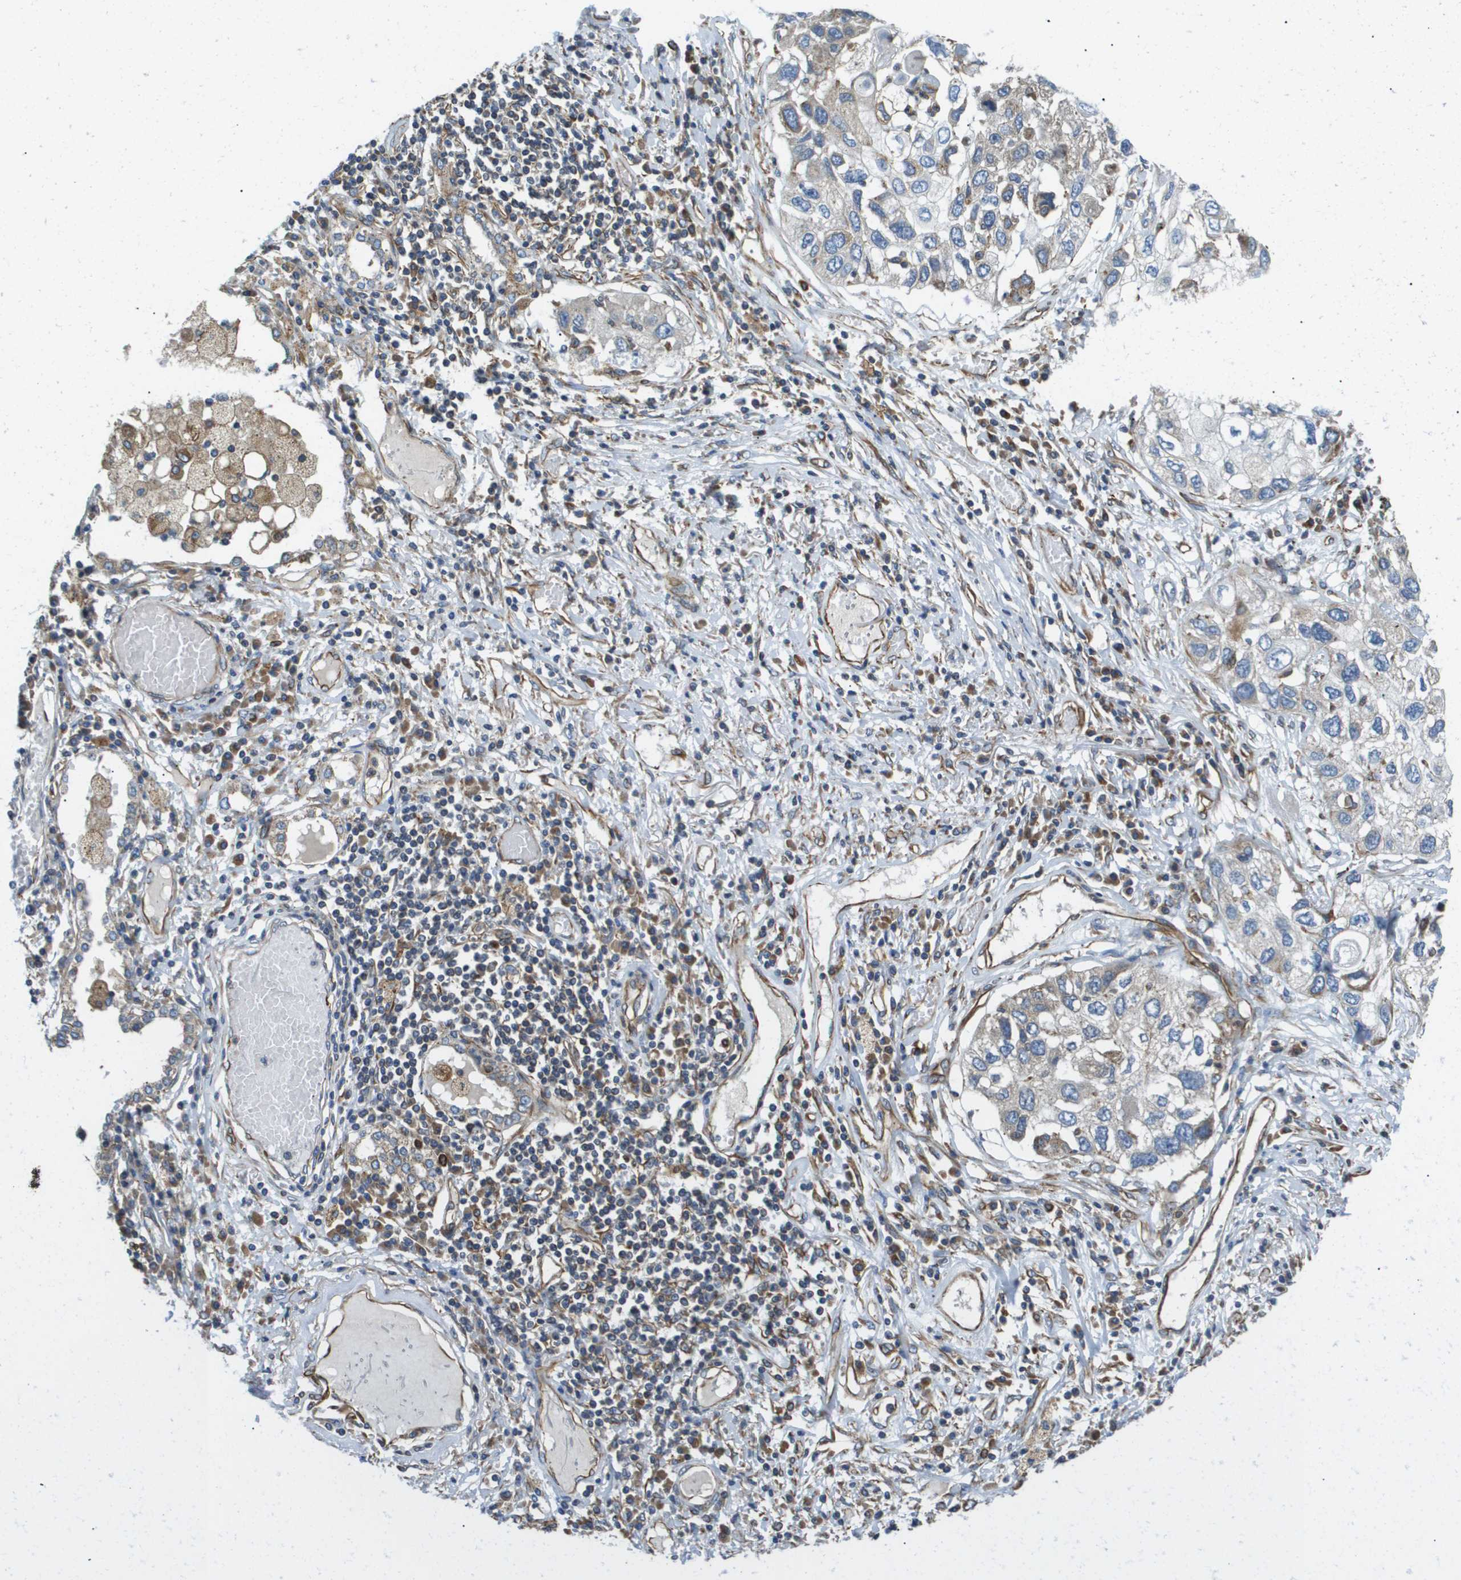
{"staining": {"intensity": "weak", "quantity": "<25%", "location": "cytoplasmic/membranous"}, "tissue": "lung cancer", "cell_type": "Tumor cells", "image_type": "cancer", "snomed": [{"axis": "morphology", "description": "Squamous cell carcinoma, NOS"}, {"axis": "topography", "description": "Lung"}], "caption": "Human lung cancer (squamous cell carcinoma) stained for a protein using immunohistochemistry reveals no expression in tumor cells.", "gene": "HSD17B12", "patient": {"sex": "male", "age": 71}}